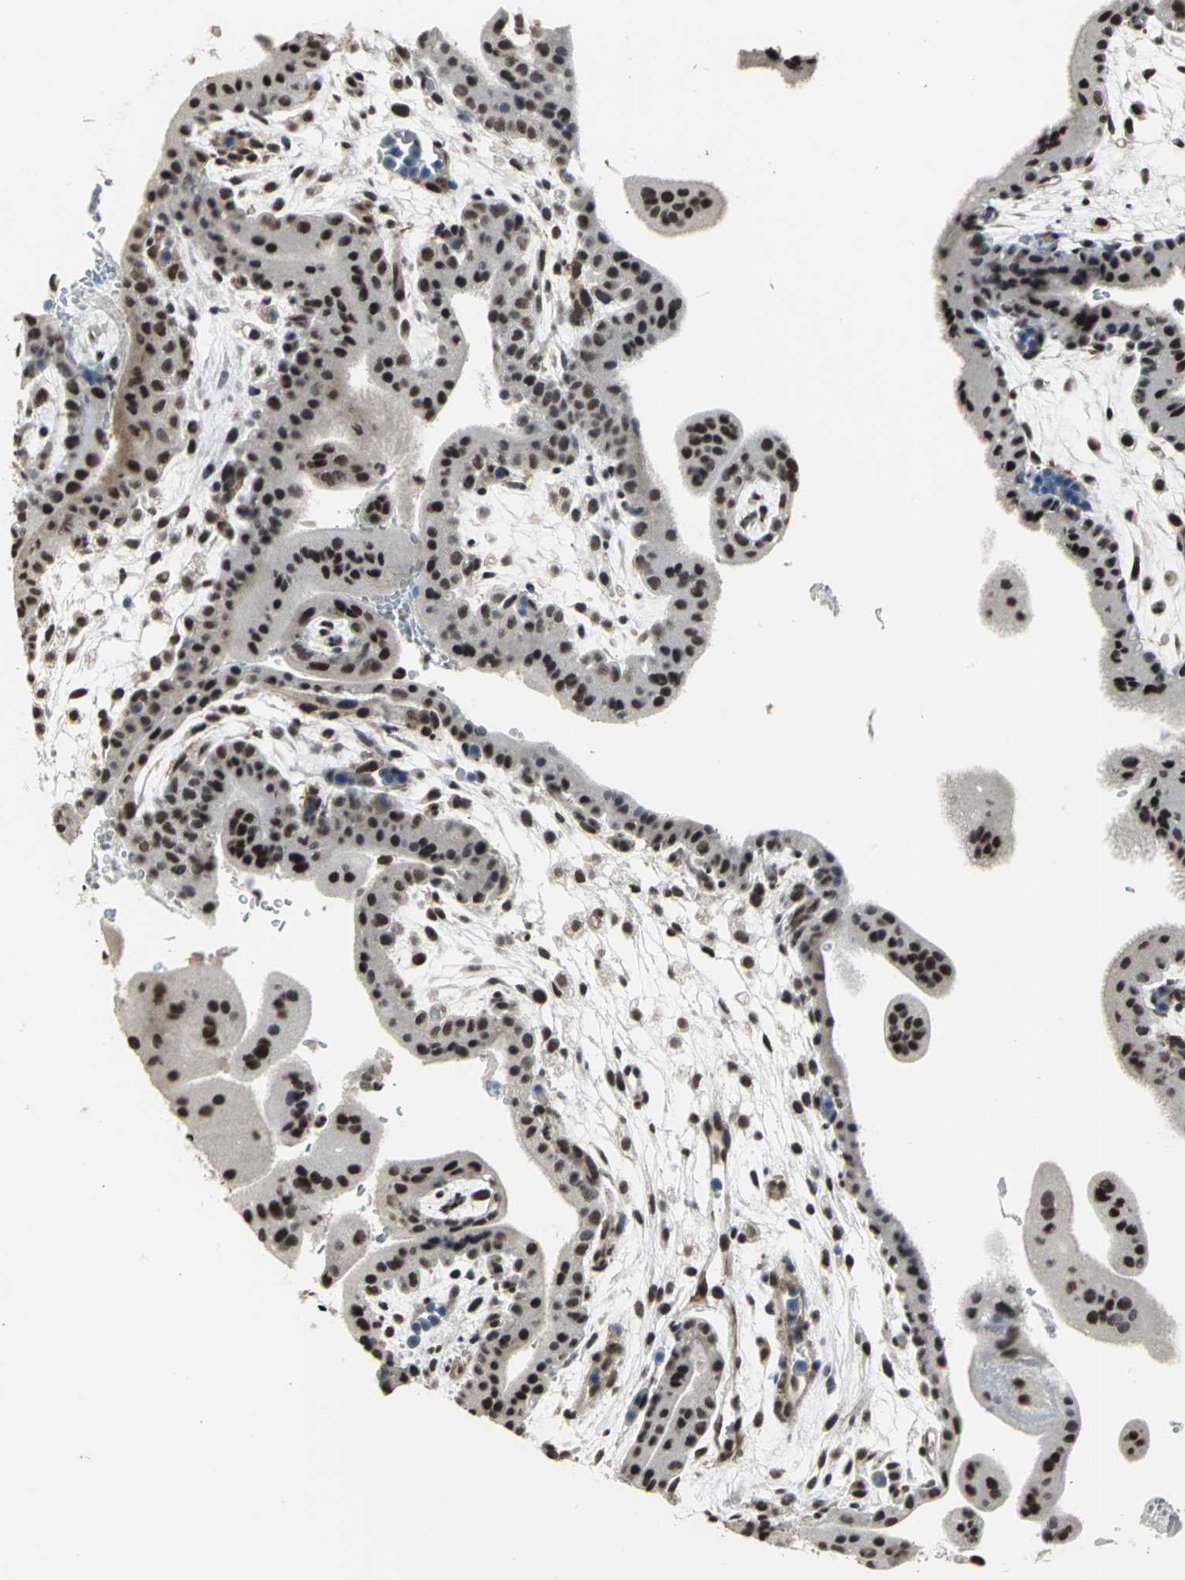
{"staining": {"intensity": "strong", "quantity": ">75%", "location": "nuclear"}, "tissue": "placenta", "cell_type": "Trophoblastic cells", "image_type": "normal", "snomed": [{"axis": "morphology", "description": "Normal tissue, NOS"}, {"axis": "topography", "description": "Placenta"}], "caption": "This is an image of immunohistochemistry staining of normal placenta, which shows strong staining in the nuclear of trophoblastic cells.", "gene": "CCDC88C", "patient": {"sex": "female", "age": 35}}